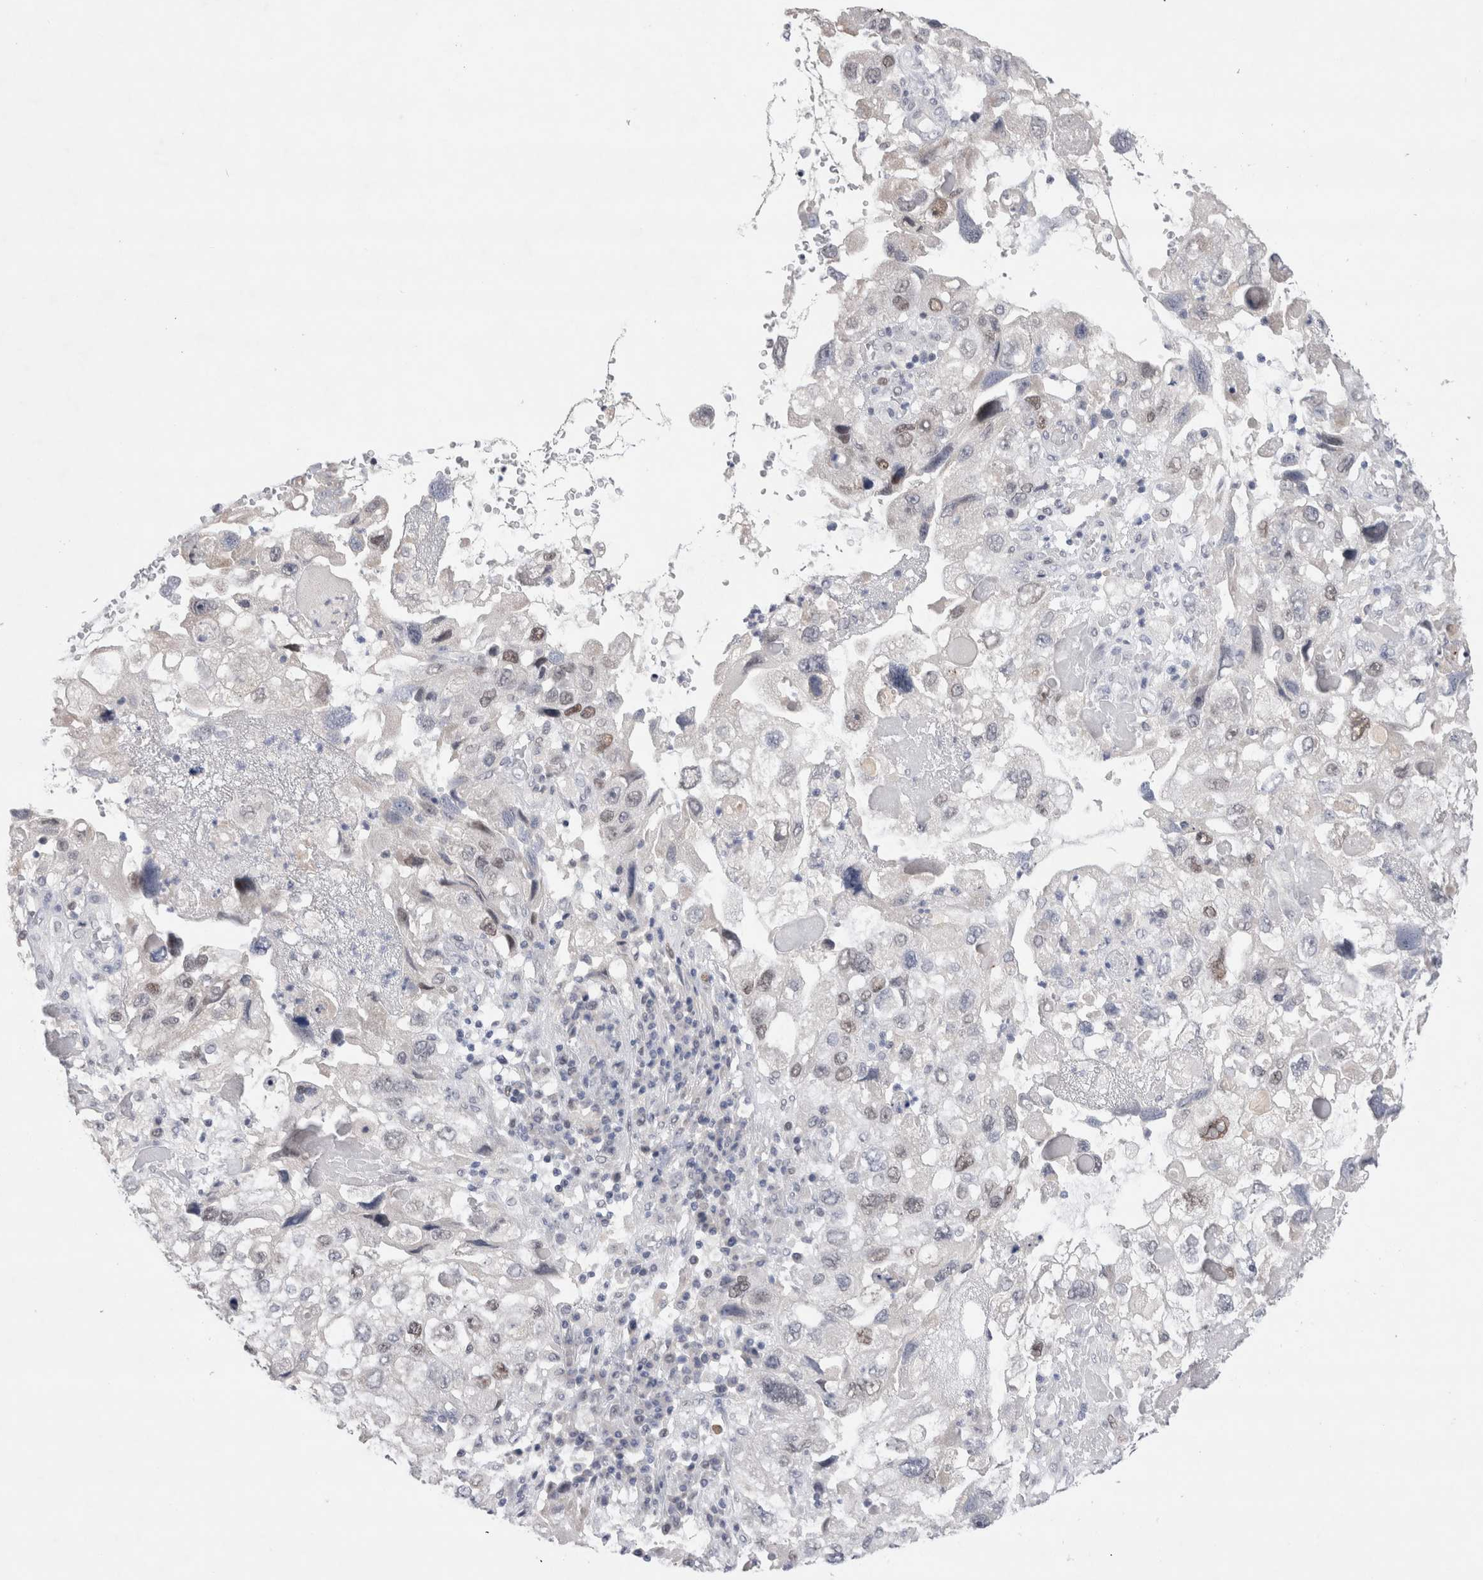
{"staining": {"intensity": "negative", "quantity": "none", "location": "none"}, "tissue": "endometrial cancer", "cell_type": "Tumor cells", "image_type": "cancer", "snomed": [{"axis": "morphology", "description": "Adenocarcinoma, NOS"}, {"axis": "topography", "description": "Endometrium"}], "caption": "The photomicrograph shows no significant staining in tumor cells of endometrial adenocarcinoma.", "gene": "KNL1", "patient": {"sex": "female", "age": 49}}